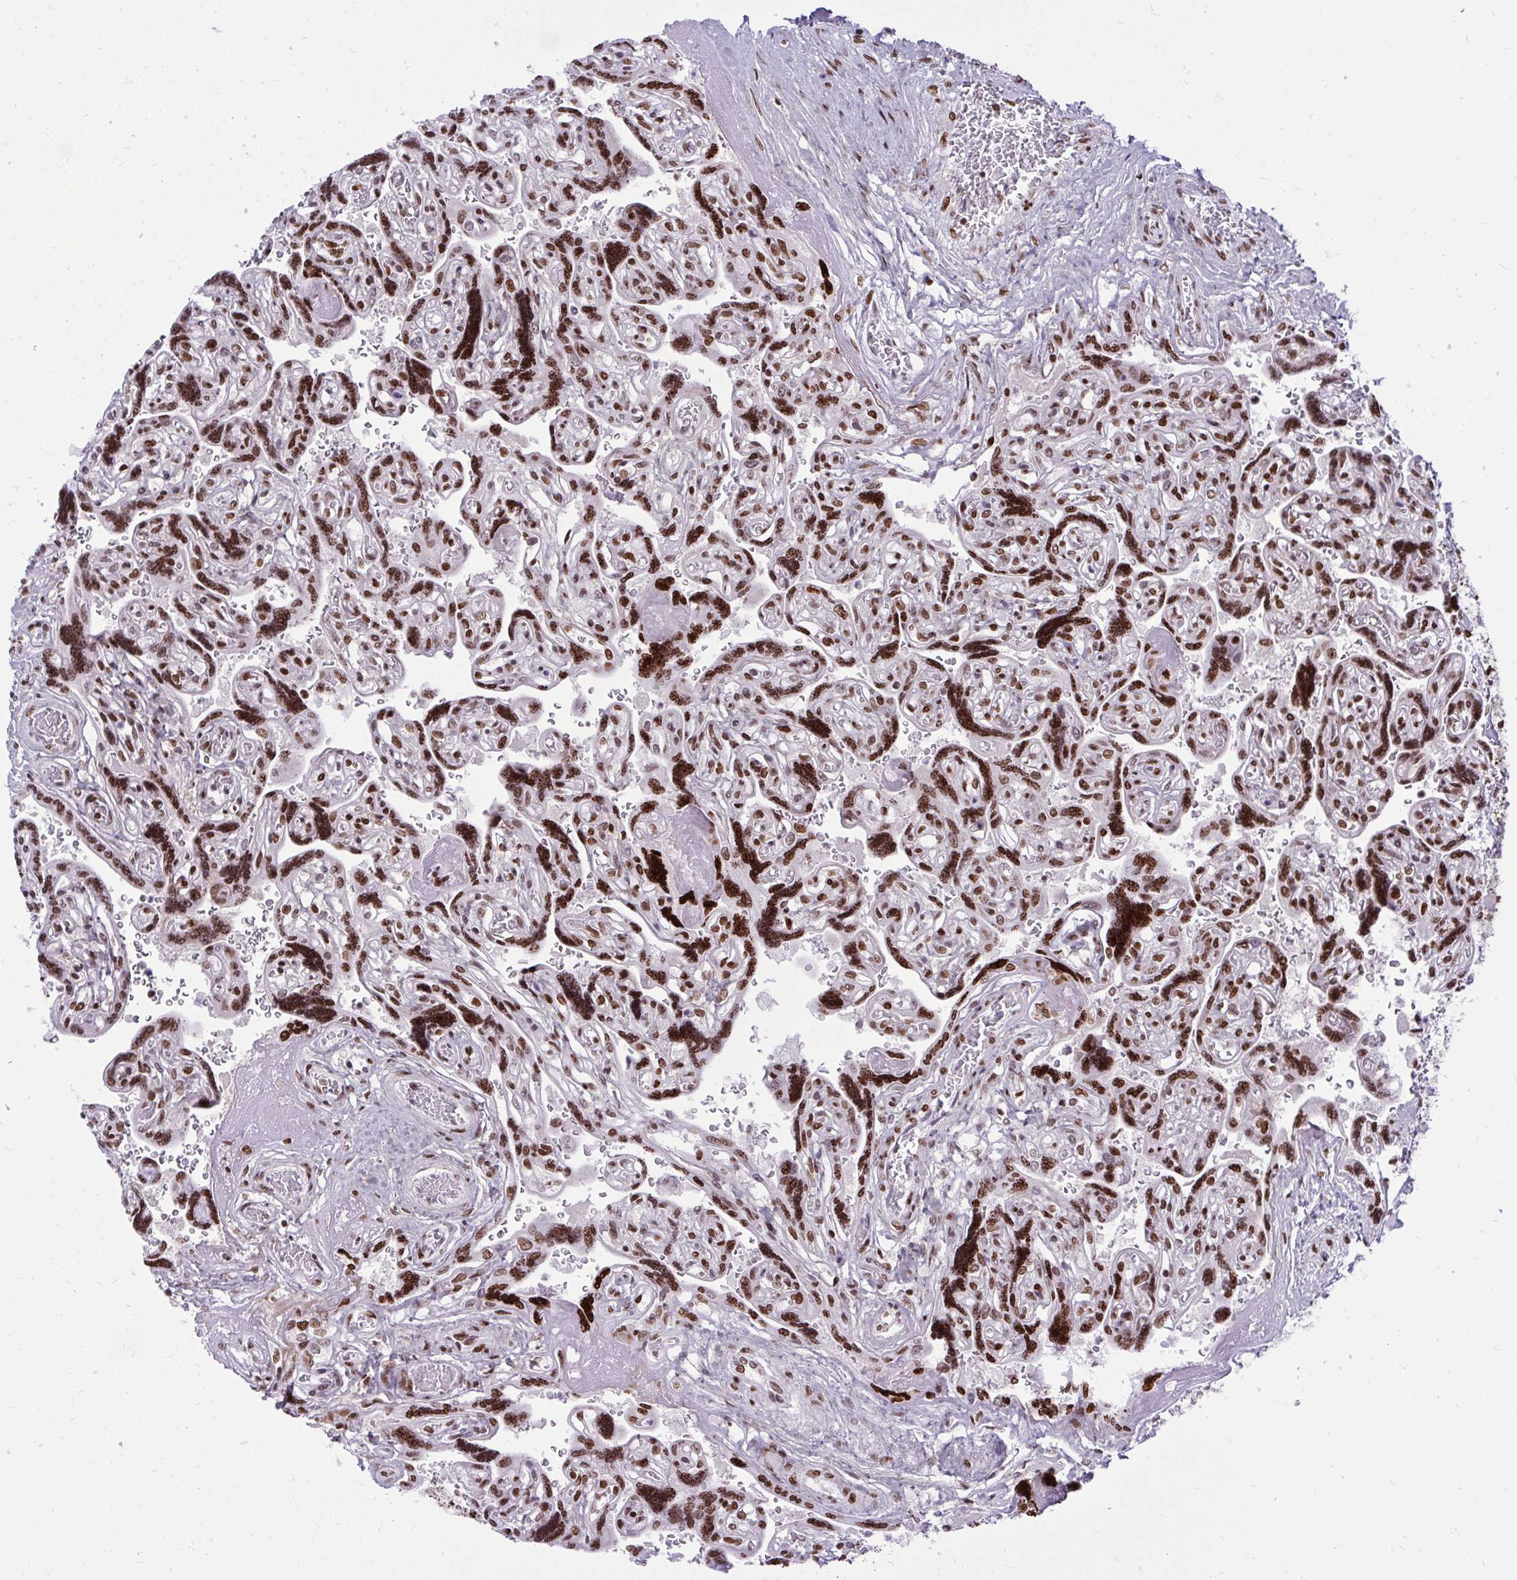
{"staining": {"intensity": "strong", "quantity": ">75%", "location": "nuclear"}, "tissue": "placenta", "cell_type": "Decidual cells", "image_type": "normal", "snomed": [{"axis": "morphology", "description": "Normal tissue, NOS"}, {"axis": "topography", "description": "Placenta"}], "caption": "This photomicrograph demonstrates immunohistochemistry (IHC) staining of benign human placenta, with high strong nuclear expression in approximately >75% of decidual cells.", "gene": "CDYL", "patient": {"sex": "female", "age": 32}}